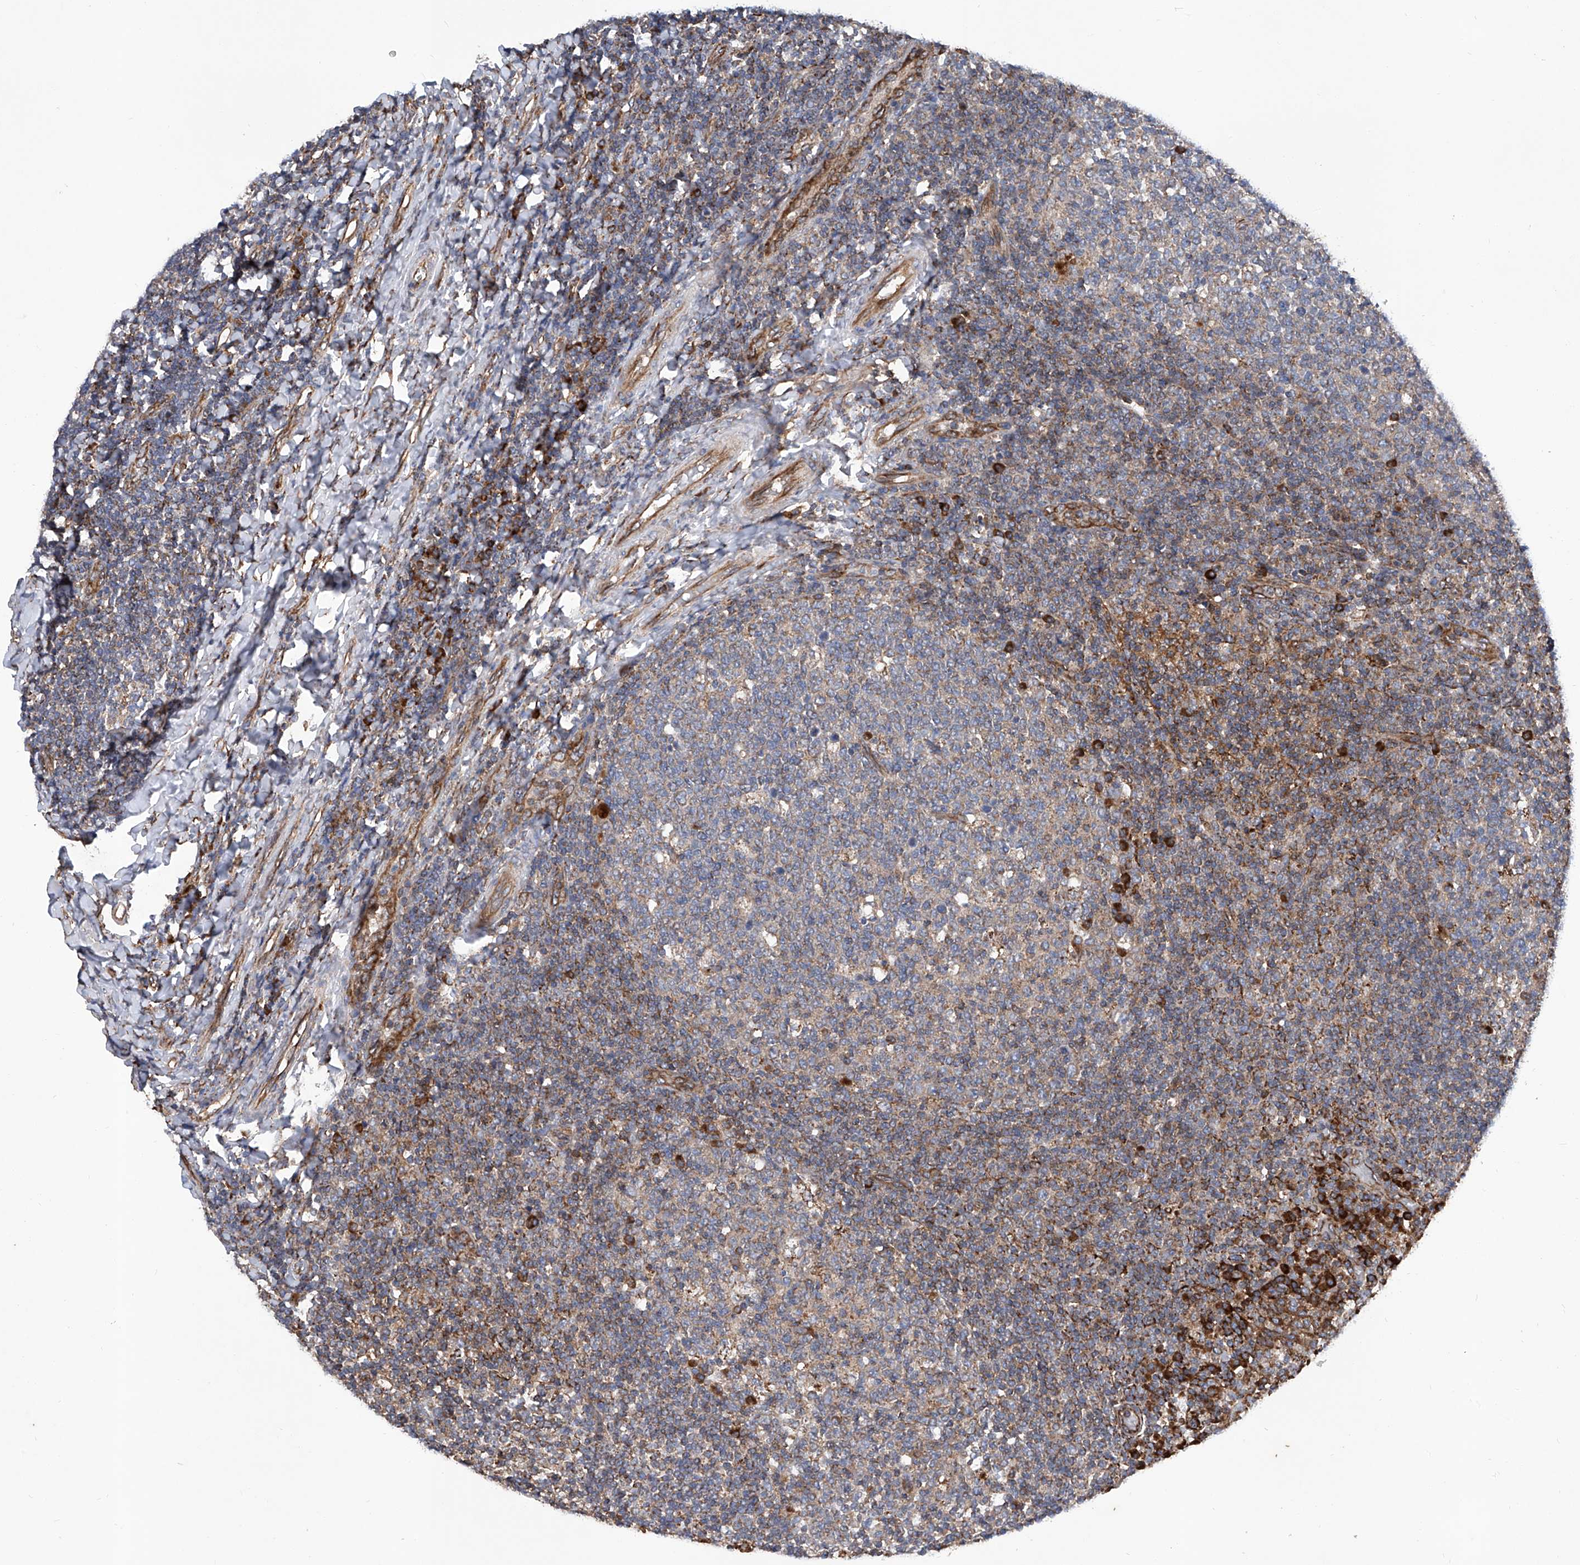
{"staining": {"intensity": "moderate", "quantity": "<25%", "location": "cytoplasmic/membranous"}, "tissue": "tonsil", "cell_type": "Germinal center cells", "image_type": "normal", "snomed": [{"axis": "morphology", "description": "Normal tissue, NOS"}, {"axis": "topography", "description": "Tonsil"}], "caption": "Immunohistochemical staining of unremarkable tonsil exhibits <25% levels of moderate cytoplasmic/membranous protein staining in approximately <25% of germinal center cells.", "gene": "ASCC3", "patient": {"sex": "female", "age": 19}}